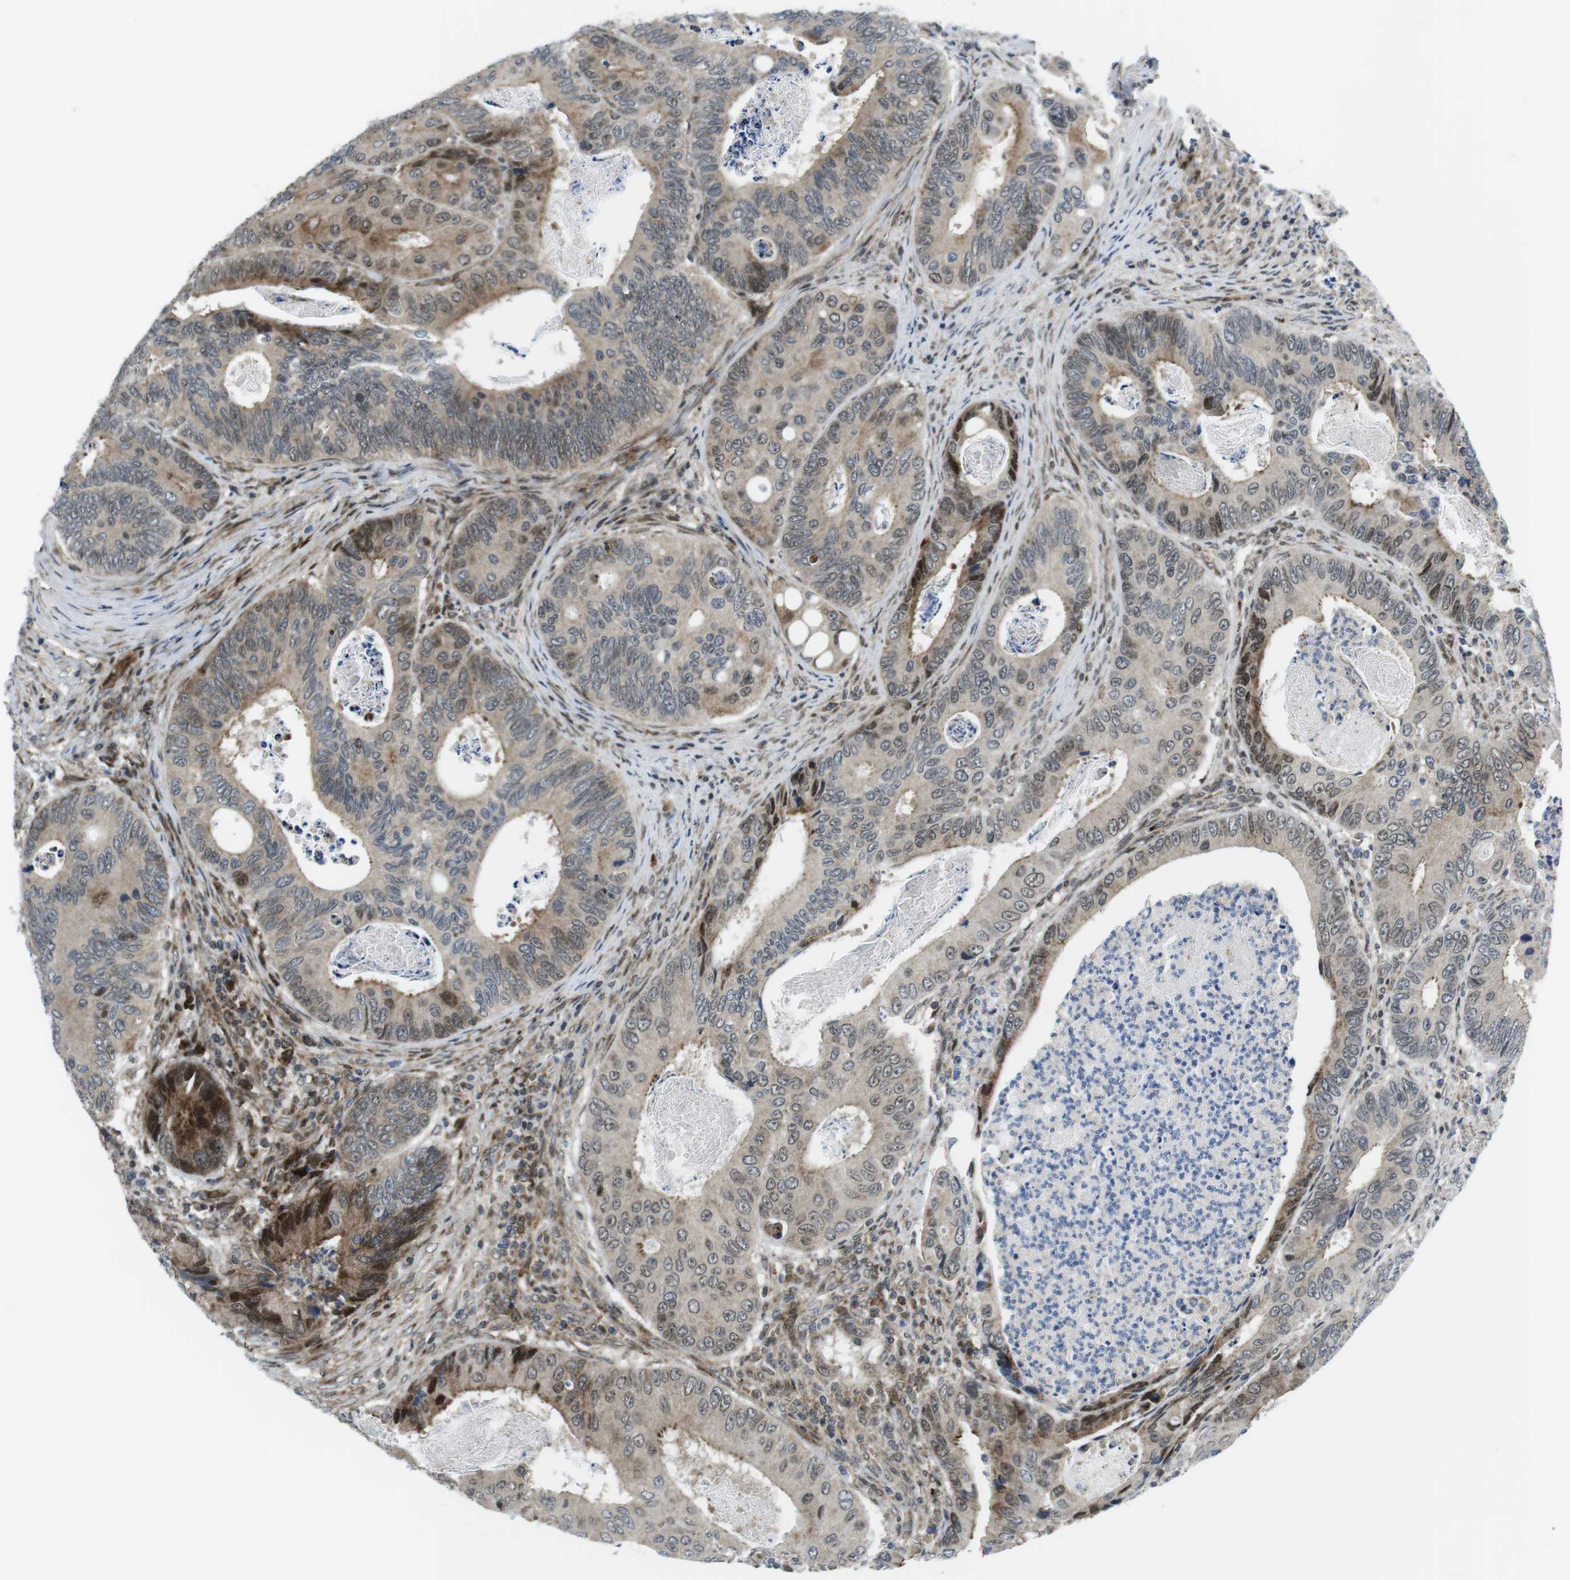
{"staining": {"intensity": "moderate", "quantity": "<25%", "location": "cytoplasmic/membranous,nuclear"}, "tissue": "colorectal cancer", "cell_type": "Tumor cells", "image_type": "cancer", "snomed": [{"axis": "morphology", "description": "Inflammation, NOS"}, {"axis": "morphology", "description": "Adenocarcinoma, NOS"}, {"axis": "topography", "description": "Colon"}], "caption": "High-magnification brightfield microscopy of colorectal cancer (adenocarcinoma) stained with DAB (3,3'-diaminobenzidine) (brown) and counterstained with hematoxylin (blue). tumor cells exhibit moderate cytoplasmic/membranous and nuclear positivity is appreciated in approximately<25% of cells.", "gene": "CUL7", "patient": {"sex": "male", "age": 72}}